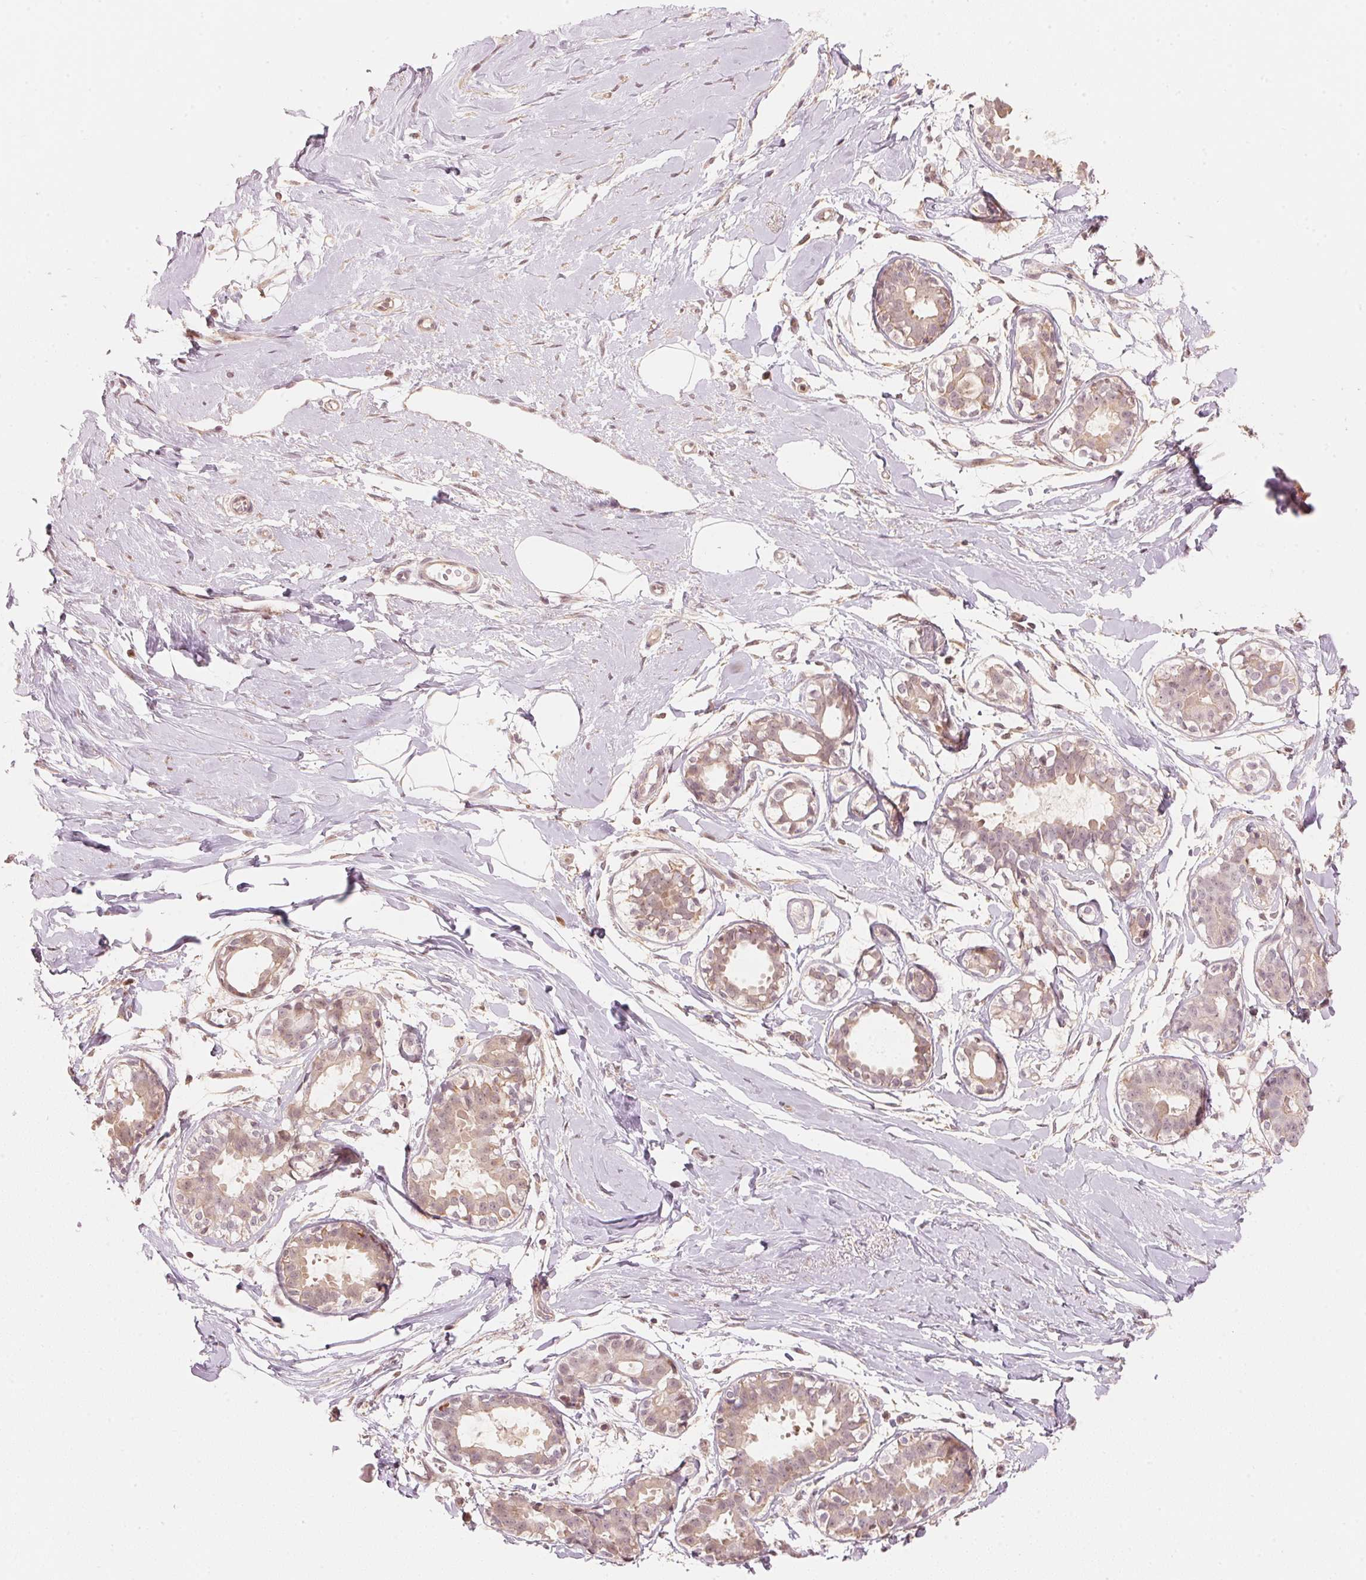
{"staining": {"intensity": "negative", "quantity": "none", "location": "none"}, "tissue": "breast", "cell_type": "Adipocytes", "image_type": "normal", "snomed": [{"axis": "morphology", "description": "Normal tissue, NOS"}, {"axis": "topography", "description": "Breast"}], "caption": "IHC of benign human breast reveals no staining in adipocytes.", "gene": "PRKN", "patient": {"sex": "female", "age": 49}}